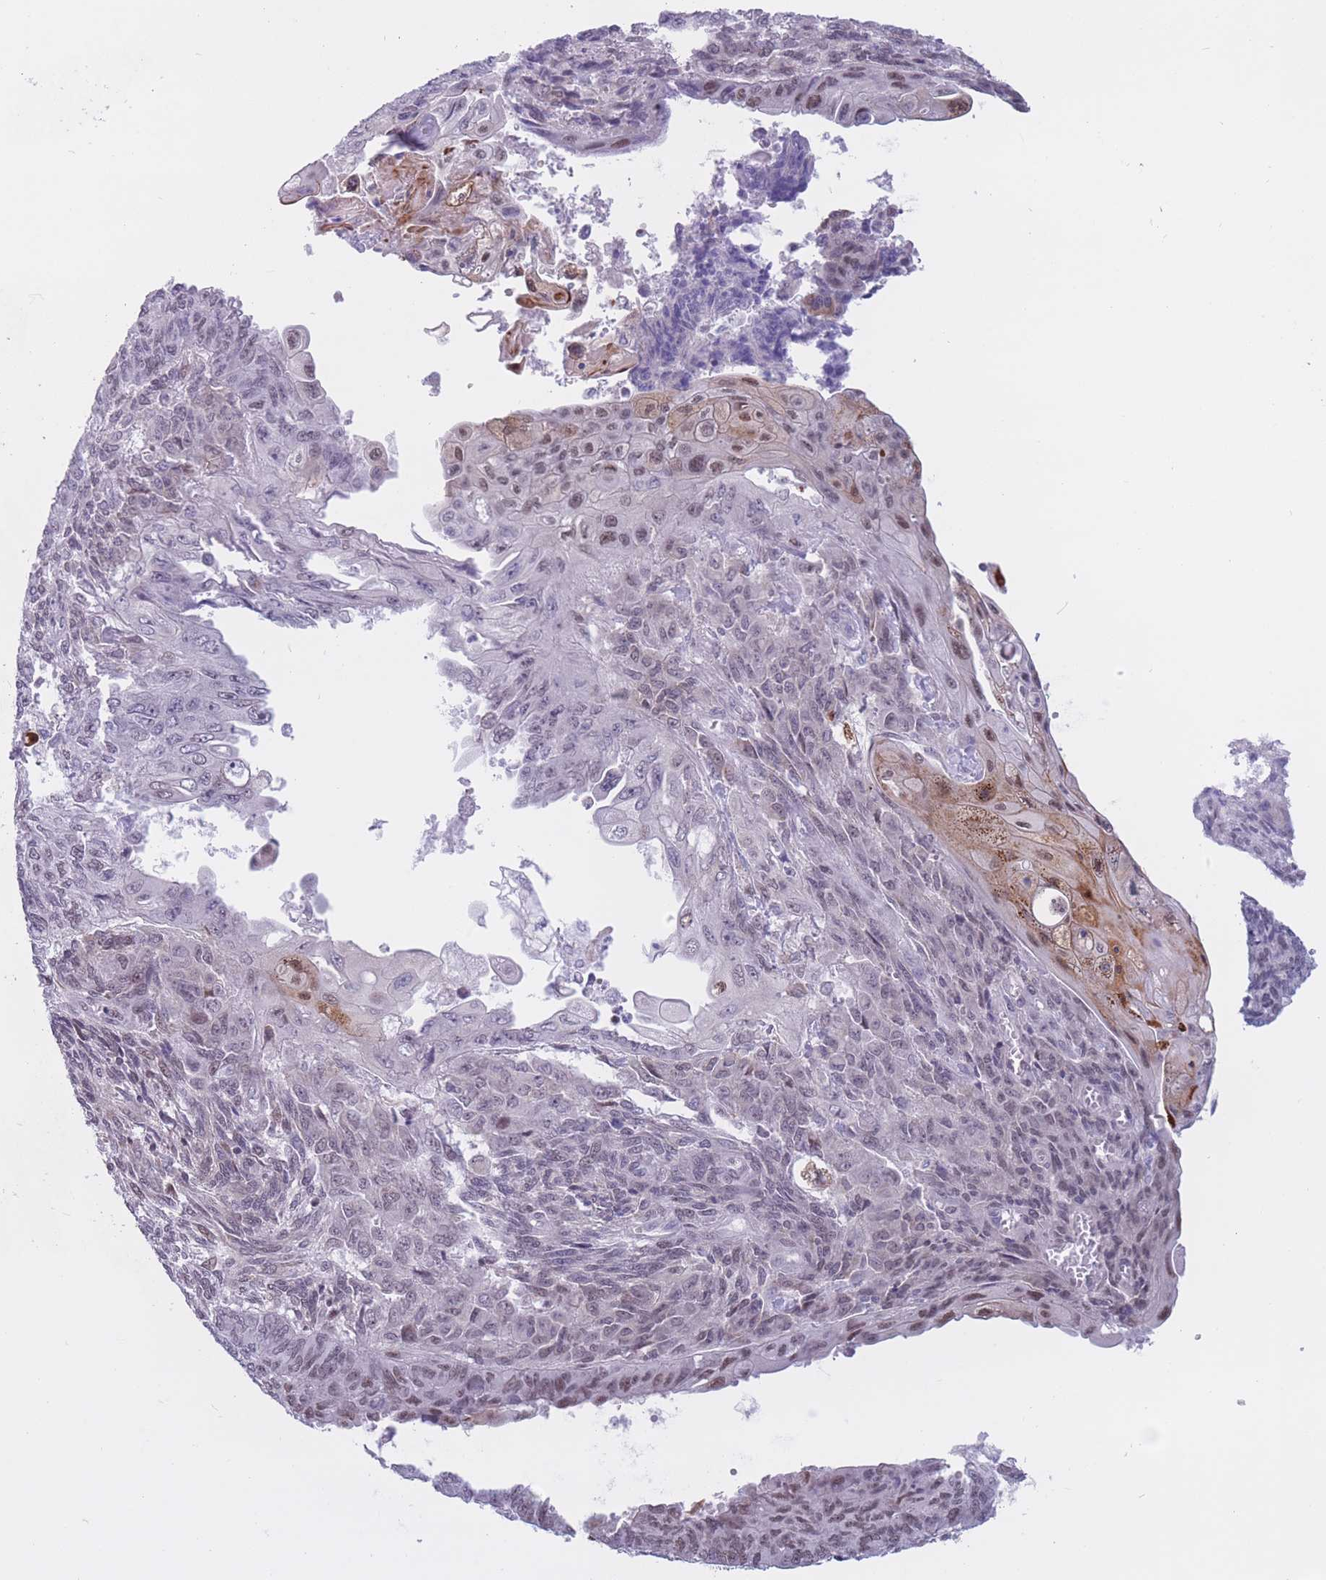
{"staining": {"intensity": "negative", "quantity": "none", "location": "none"}, "tissue": "endometrial cancer", "cell_type": "Tumor cells", "image_type": "cancer", "snomed": [{"axis": "morphology", "description": "Adenocarcinoma, NOS"}, {"axis": "topography", "description": "Endometrium"}], "caption": "The micrograph exhibits no significant staining in tumor cells of adenocarcinoma (endometrial).", "gene": "BCL9L", "patient": {"sex": "female", "age": 32}}